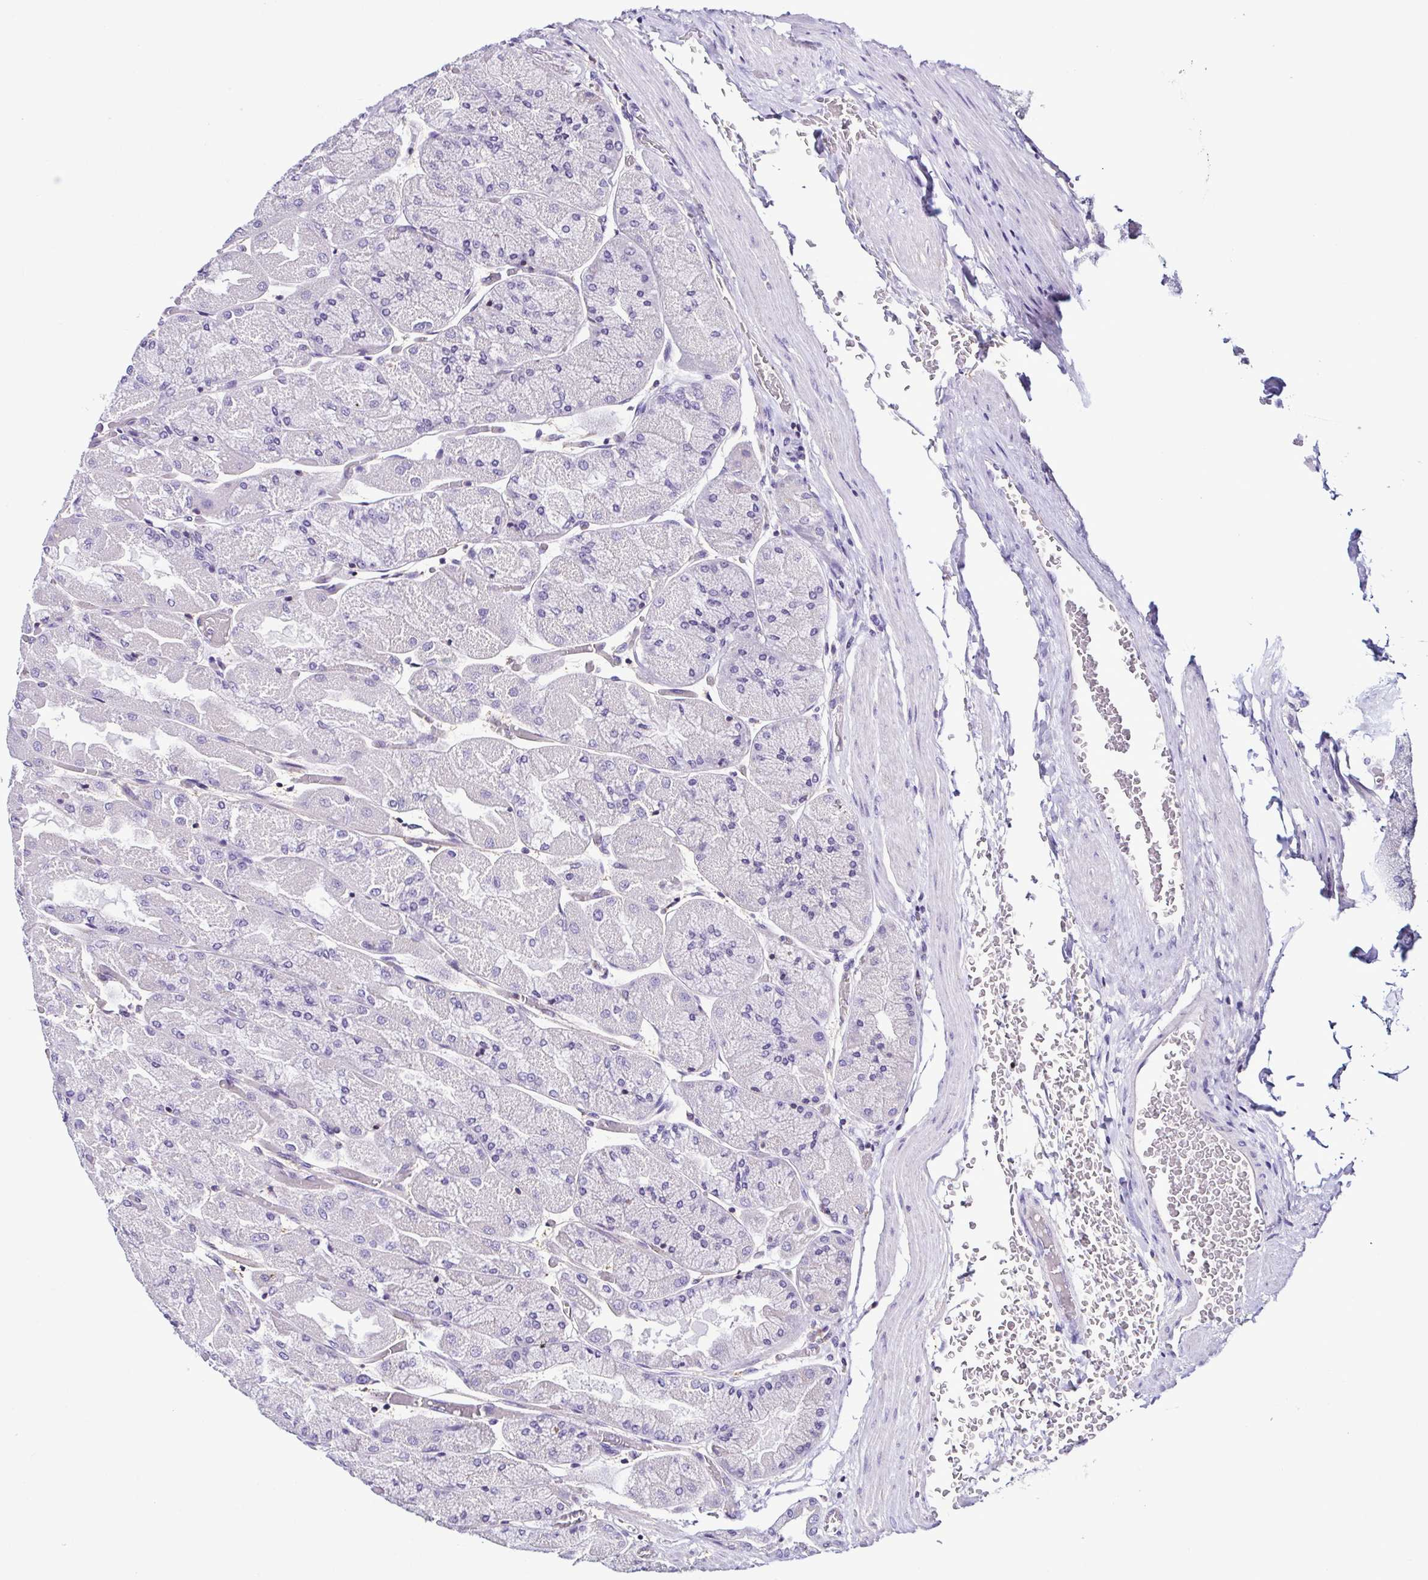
{"staining": {"intensity": "negative", "quantity": "none", "location": "none"}, "tissue": "stomach", "cell_type": "Glandular cells", "image_type": "normal", "snomed": [{"axis": "morphology", "description": "Normal tissue, NOS"}, {"axis": "topography", "description": "Stomach"}], "caption": "An IHC image of unremarkable stomach is shown. There is no staining in glandular cells of stomach. (DAB immunohistochemistry, high magnification).", "gene": "TNNT2", "patient": {"sex": "female", "age": 61}}